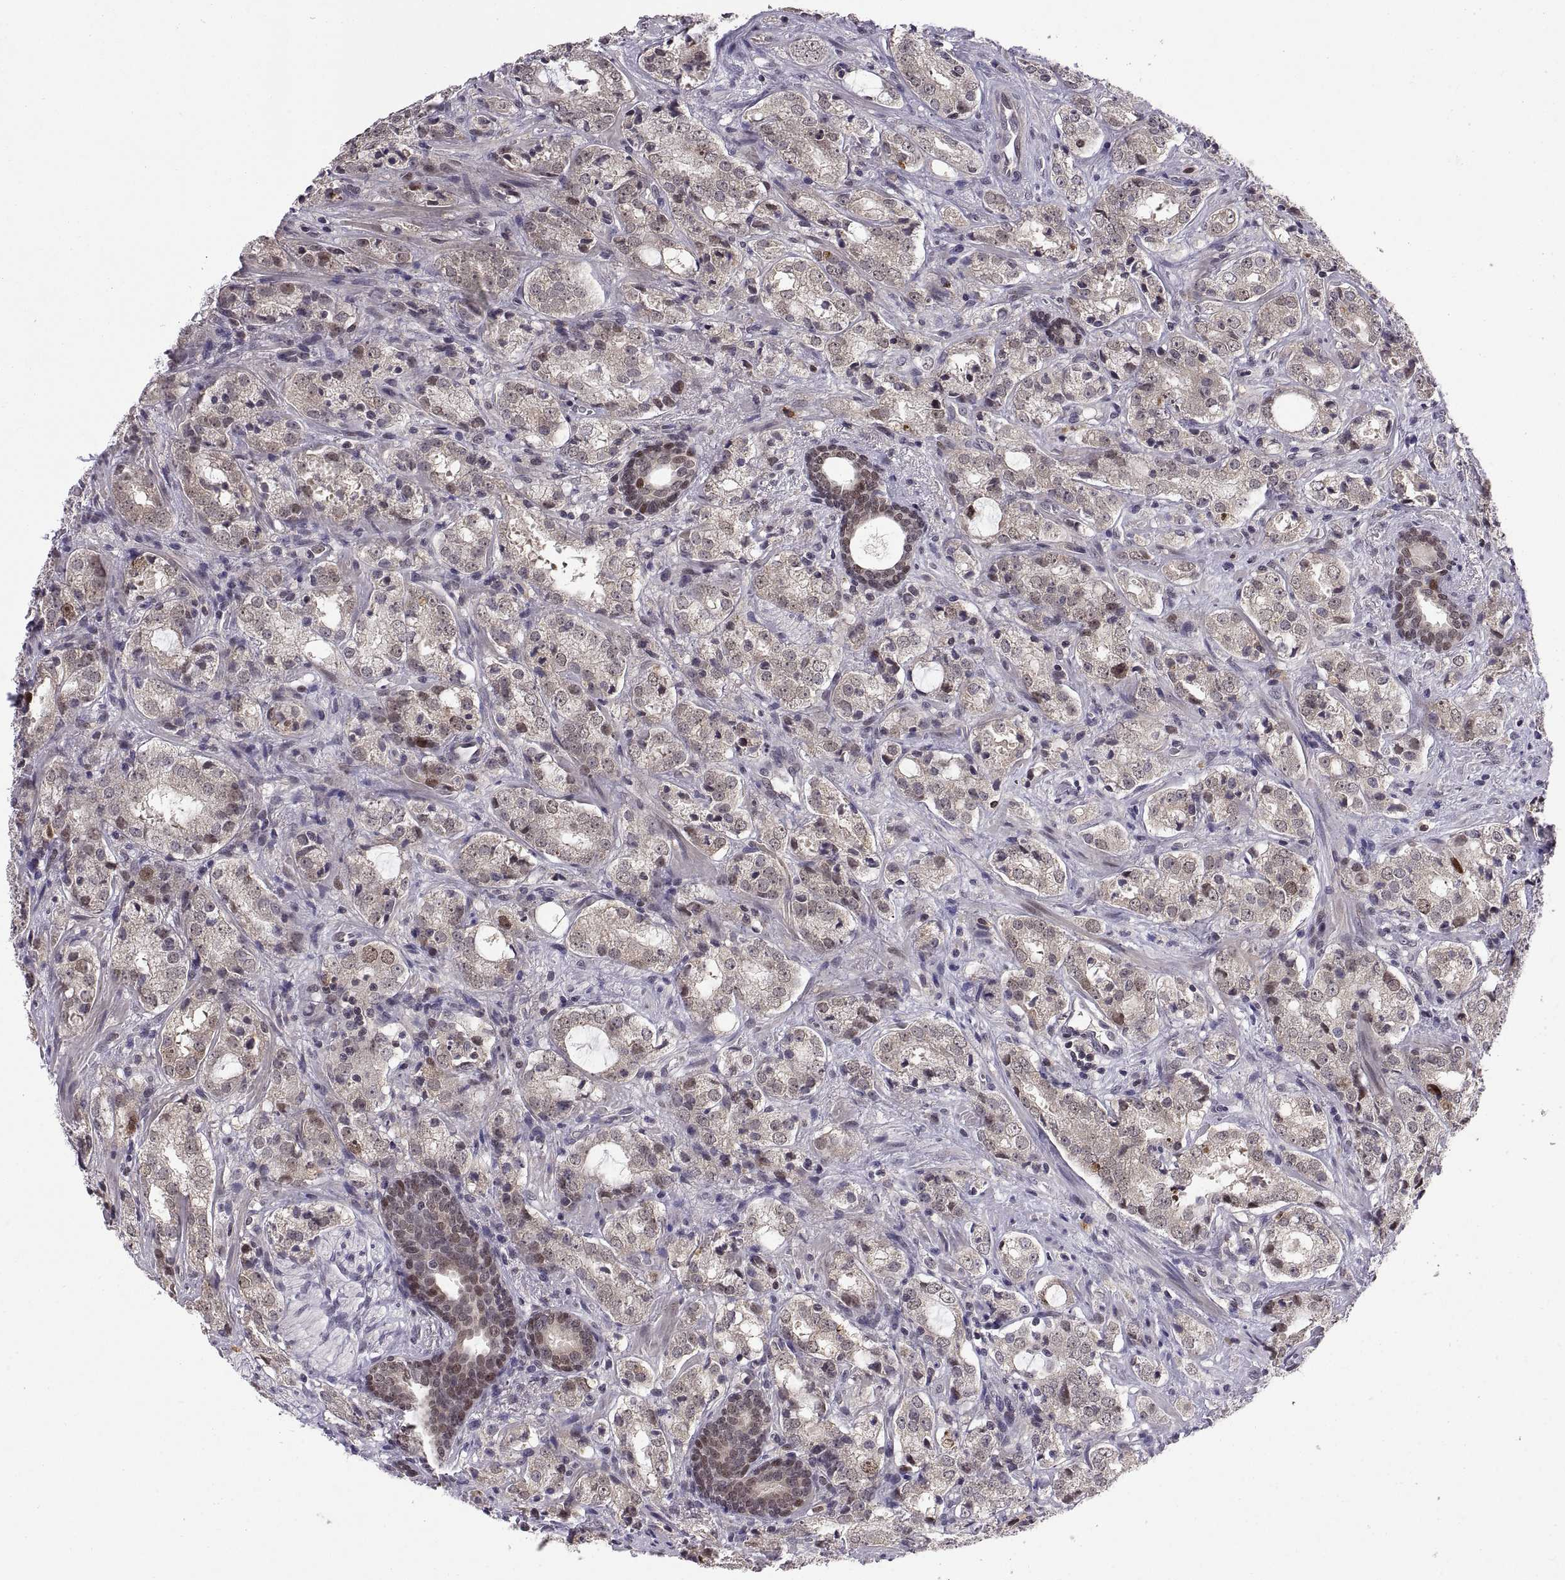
{"staining": {"intensity": "weak", "quantity": "<25%", "location": "nuclear"}, "tissue": "prostate cancer", "cell_type": "Tumor cells", "image_type": "cancer", "snomed": [{"axis": "morphology", "description": "Adenocarcinoma, NOS"}, {"axis": "topography", "description": "Prostate"}], "caption": "This is an immunohistochemistry image of human prostate cancer. There is no expression in tumor cells.", "gene": "CHFR", "patient": {"sex": "male", "age": 66}}